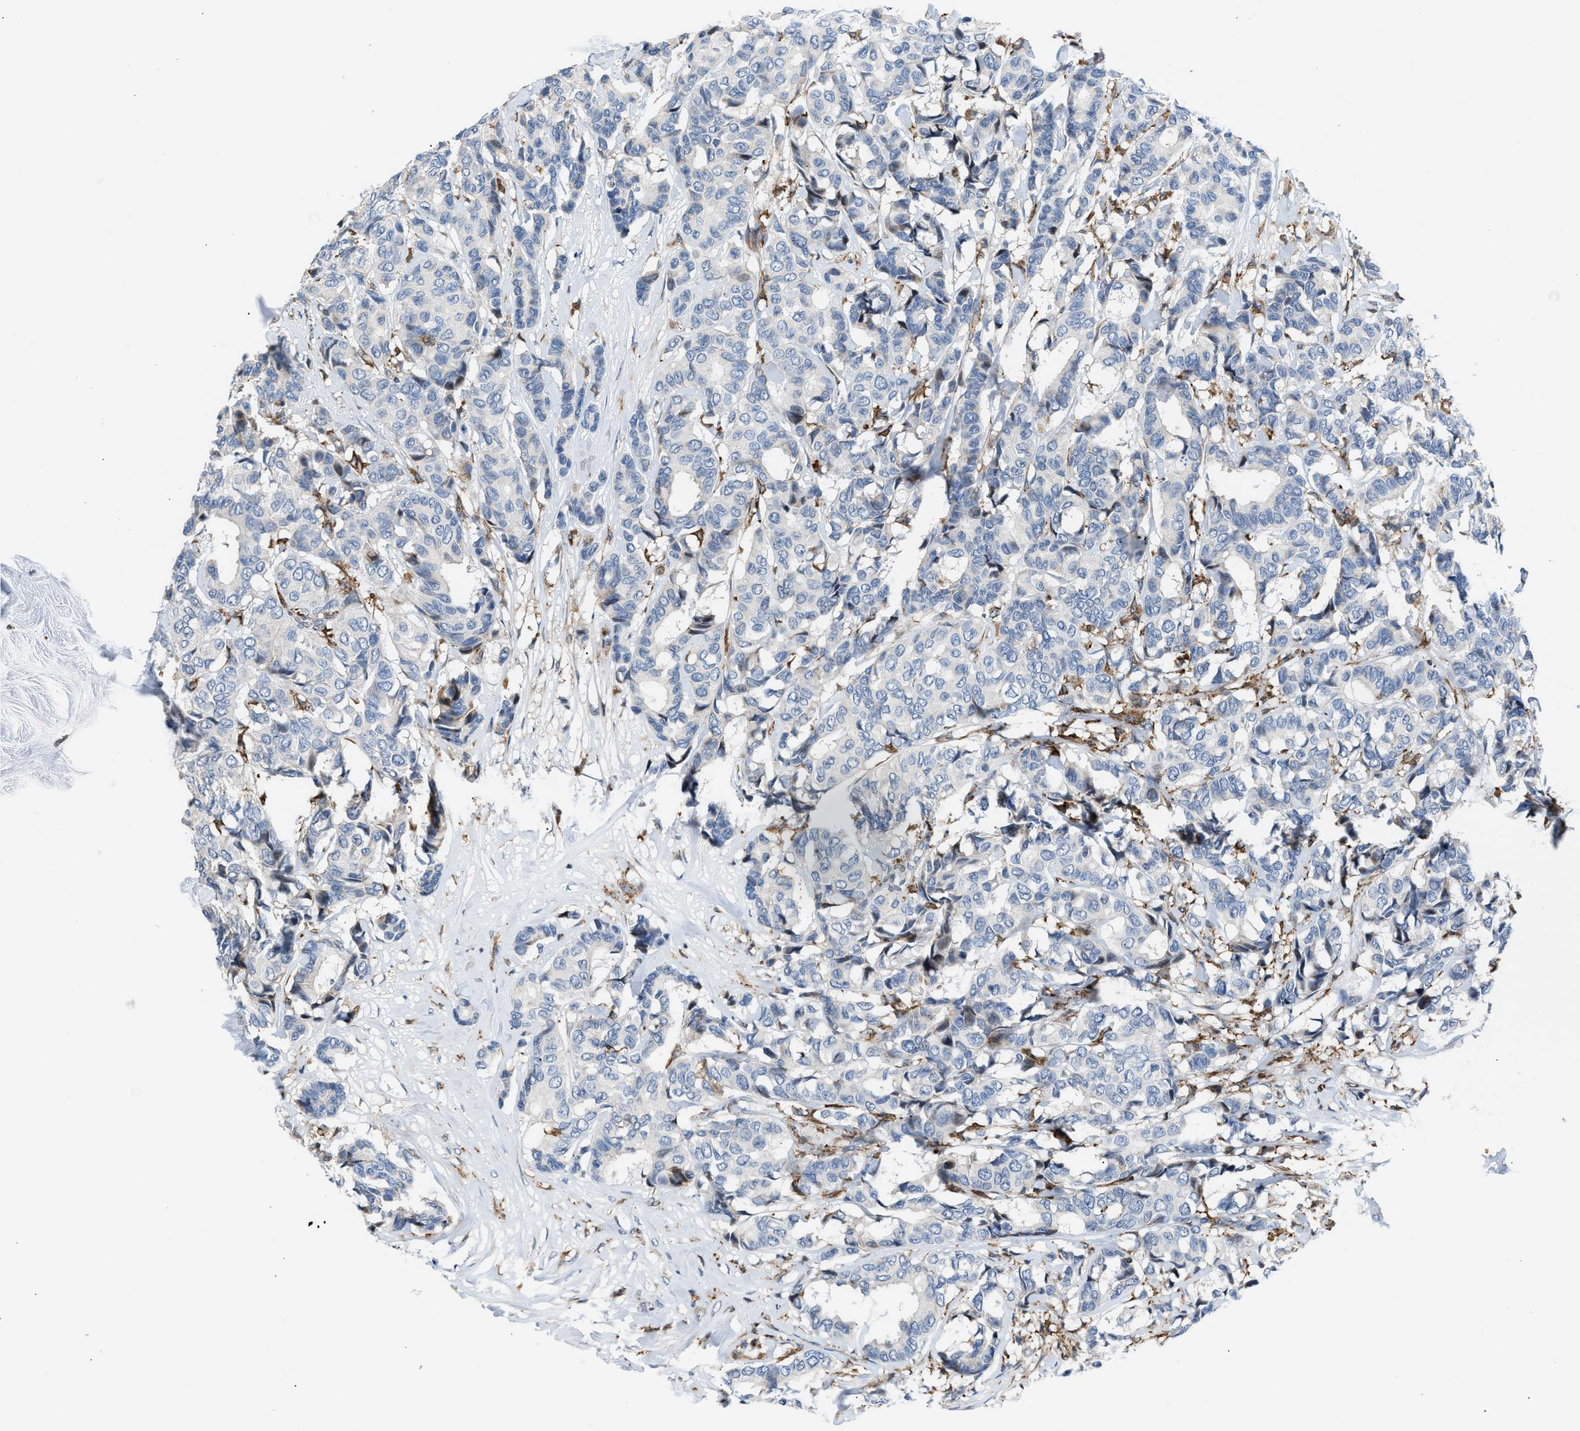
{"staining": {"intensity": "negative", "quantity": "none", "location": "none"}, "tissue": "breast cancer", "cell_type": "Tumor cells", "image_type": "cancer", "snomed": [{"axis": "morphology", "description": "Duct carcinoma"}, {"axis": "topography", "description": "Breast"}], "caption": "Immunohistochemical staining of human invasive ductal carcinoma (breast) exhibits no significant expression in tumor cells.", "gene": "ATP9A", "patient": {"sex": "female", "age": 87}}